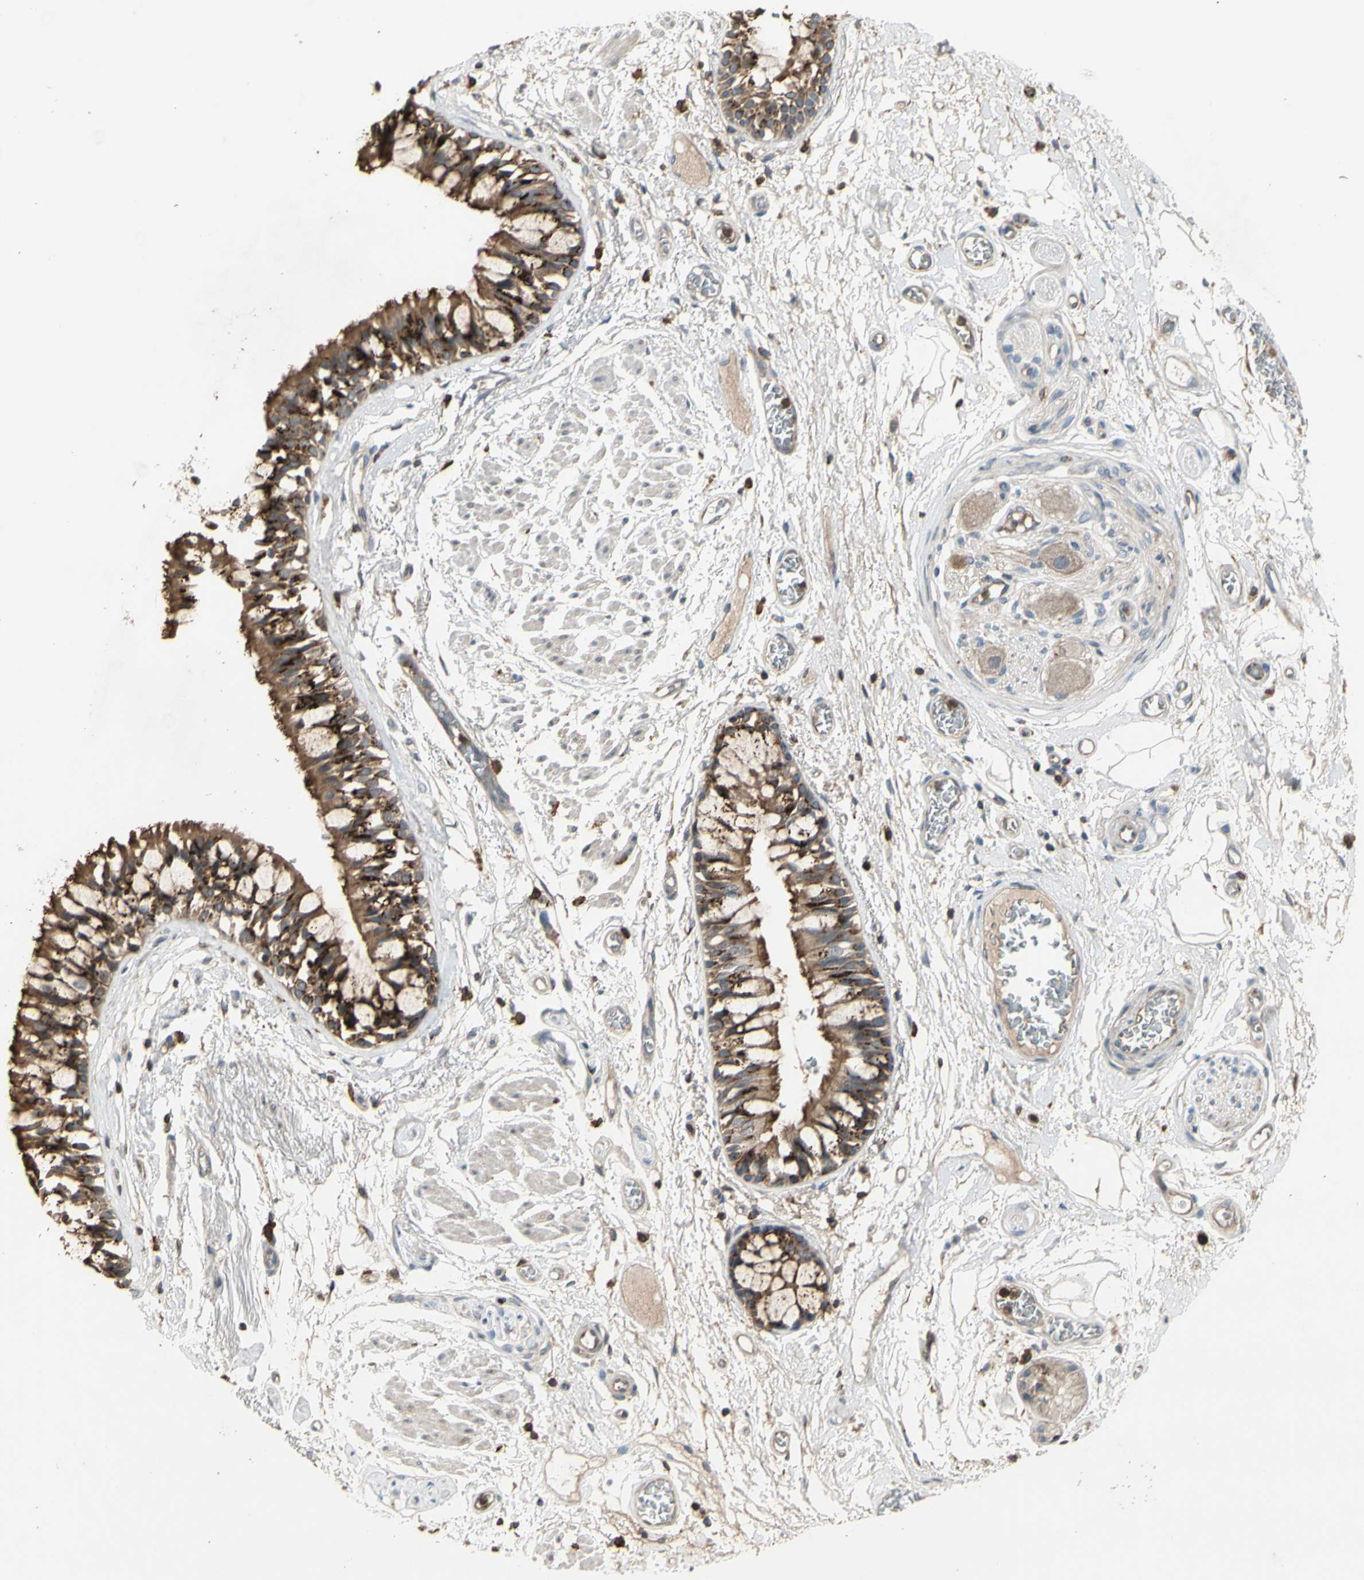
{"staining": {"intensity": "strong", "quantity": ">75%", "location": "cytoplasmic/membranous"}, "tissue": "bronchus", "cell_type": "Respiratory epithelial cells", "image_type": "normal", "snomed": [{"axis": "morphology", "description": "Normal tissue, NOS"}, {"axis": "topography", "description": "Cartilage tissue"}, {"axis": "topography", "description": "Bronchus"}, {"axis": "topography", "description": "Lung"}], "caption": "Respiratory epithelial cells exhibit strong cytoplasmic/membranous expression in approximately >75% of cells in unremarkable bronchus.", "gene": "GALNT5", "patient": {"sex": "female", "age": 49}}